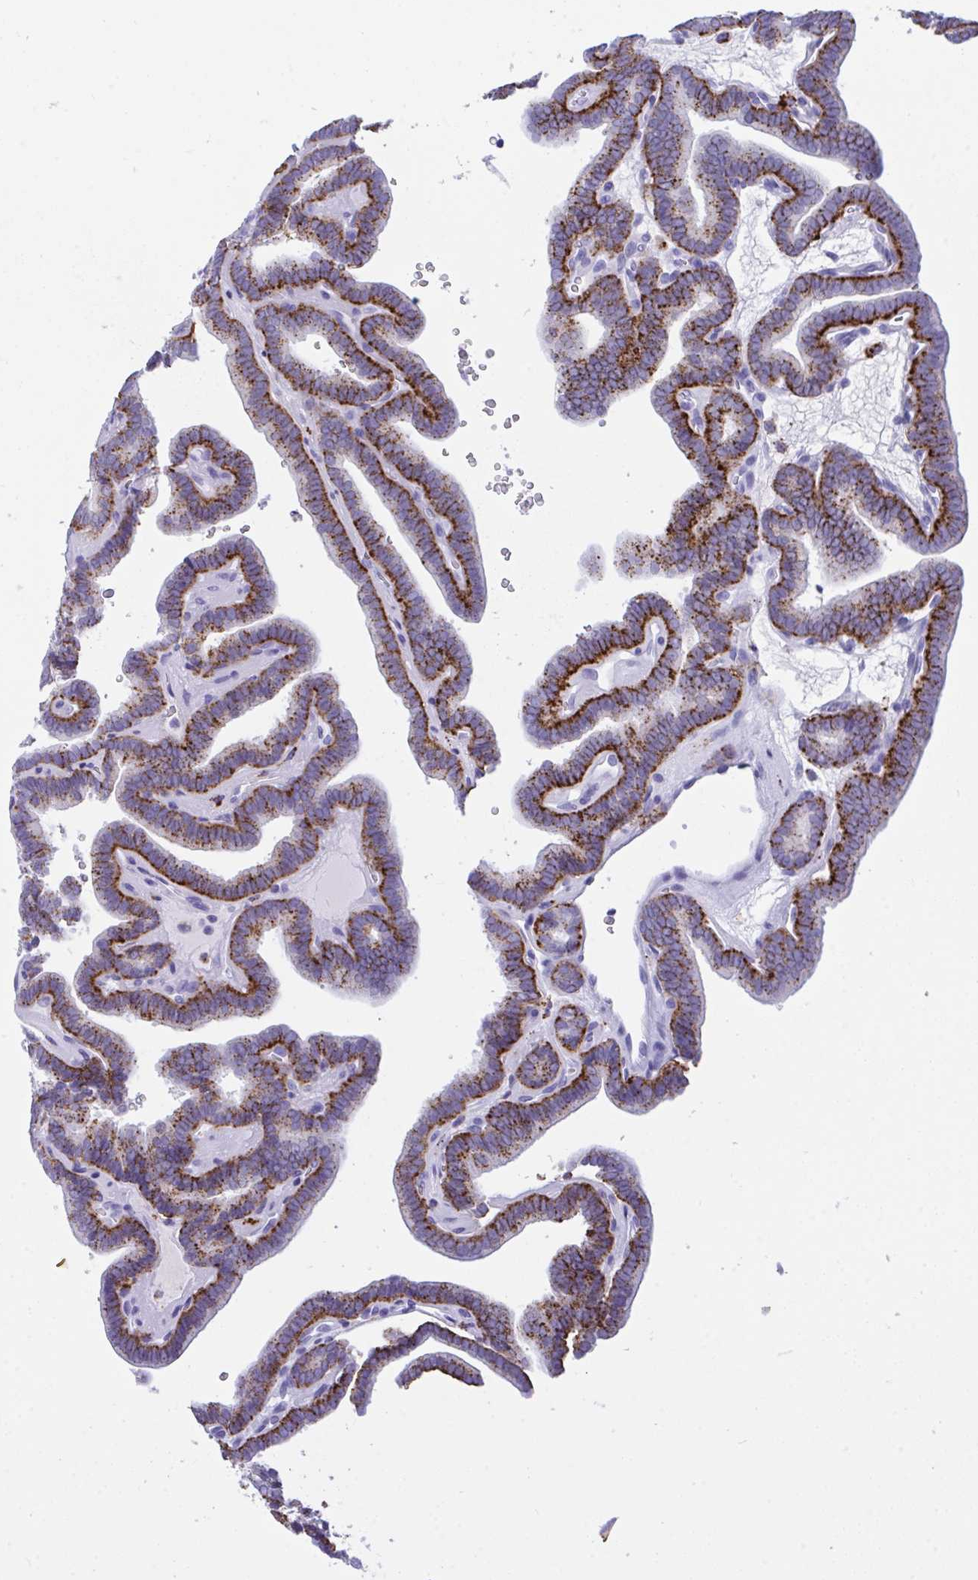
{"staining": {"intensity": "strong", "quantity": ">75%", "location": "cytoplasmic/membranous"}, "tissue": "thyroid cancer", "cell_type": "Tumor cells", "image_type": "cancer", "snomed": [{"axis": "morphology", "description": "Papillary adenocarcinoma, NOS"}, {"axis": "topography", "description": "Thyroid gland"}], "caption": "Tumor cells exhibit strong cytoplasmic/membranous expression in about >75% of cells in thyroid cancer.", "gene": "CPVL", "patient": {"sex": "female", "age": 21}}